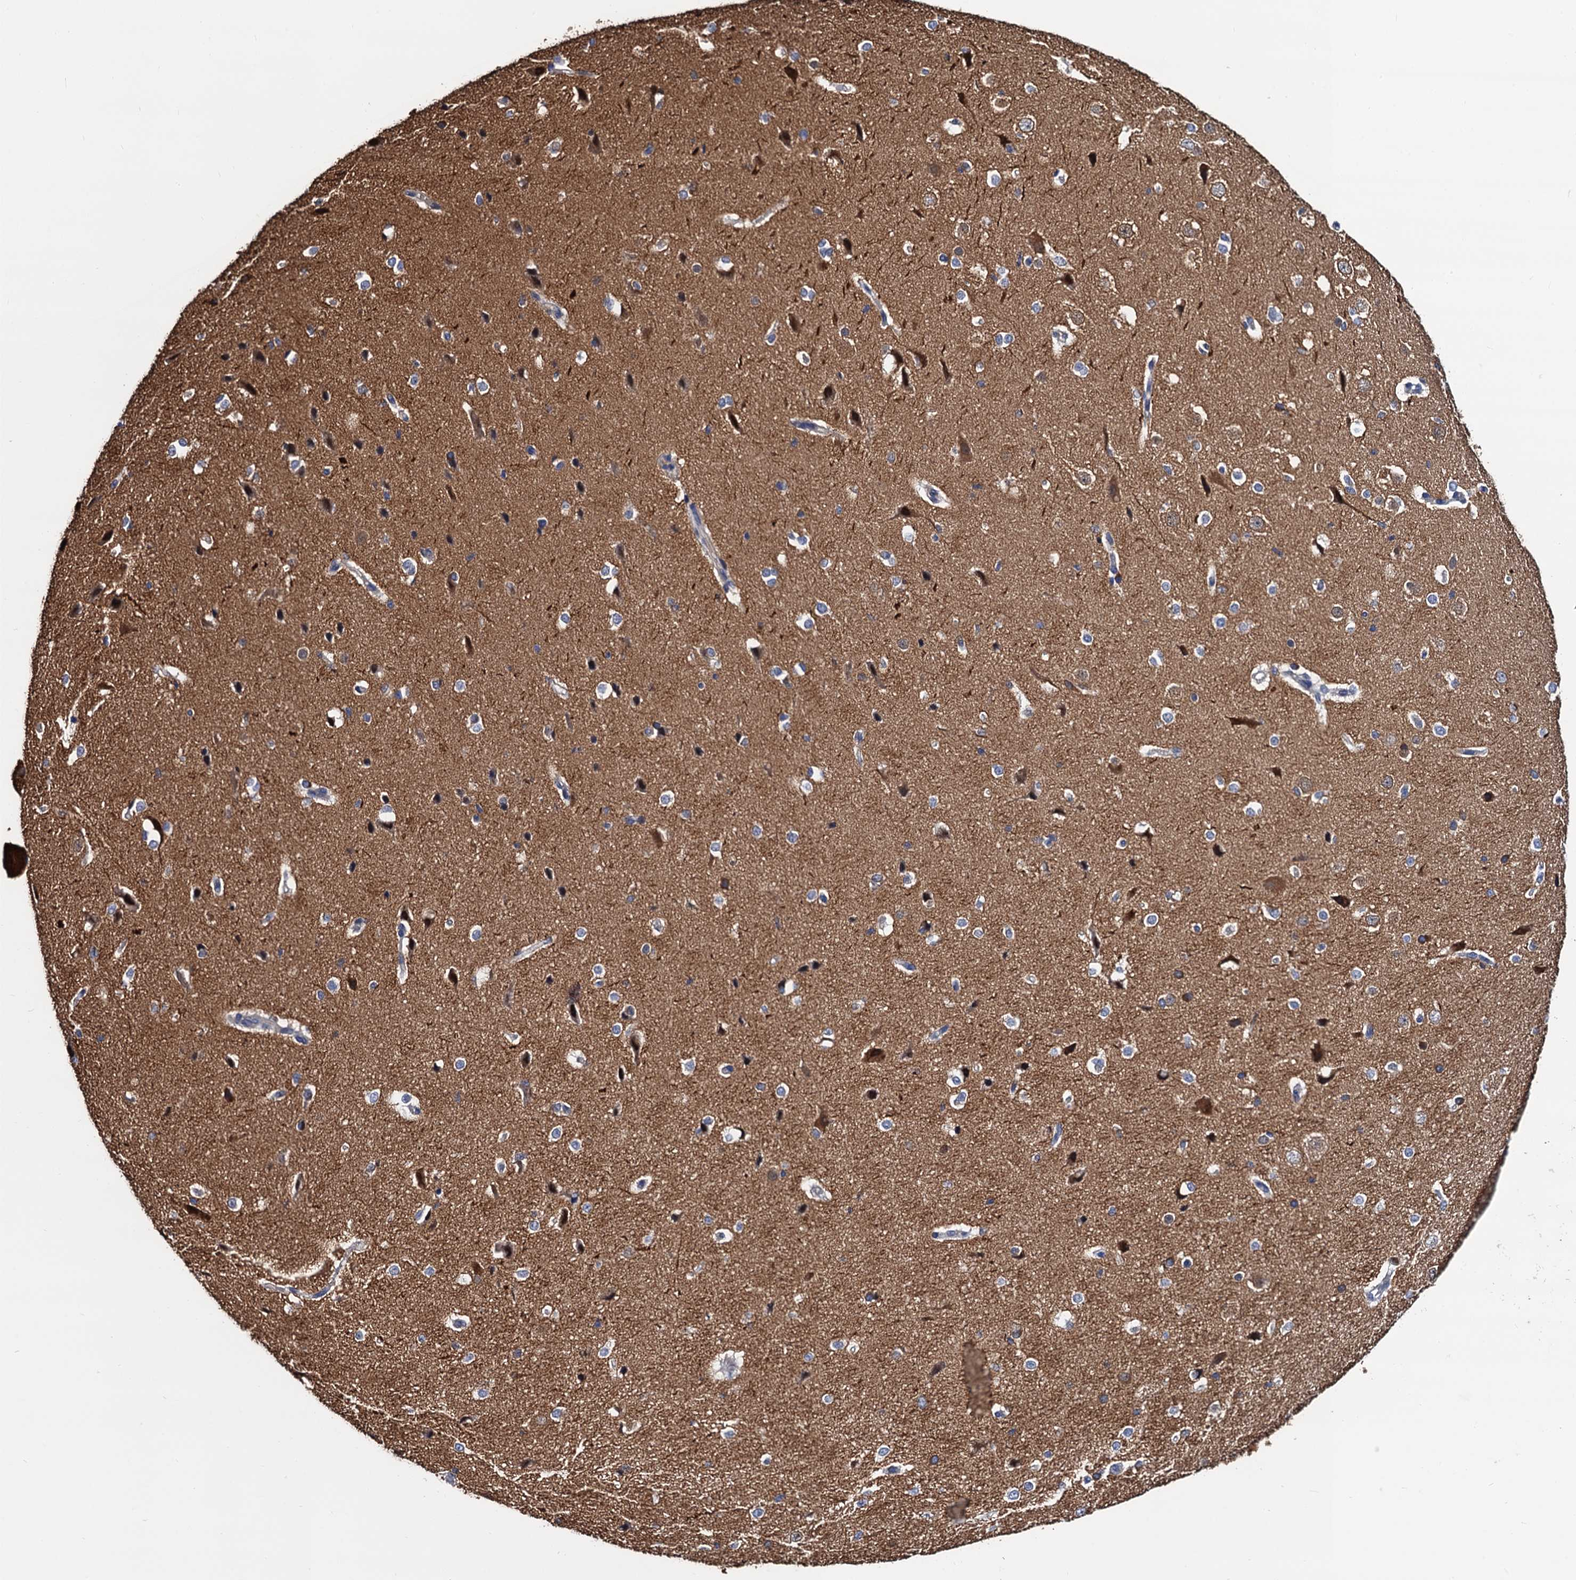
{"staining": {"intensity": "negative", "quantity": "none", "location": "none"}, "tissue": "cerebral cortex", "cell_type": "Endothelial cells", "image_type": "normal", "snomed": [{"axis": "morphology", "description": "Normal tissue, NOS"}, {"axis": "morphology", "description": "Developmental malformation"}, {"axis": "topography", "description": "Cerebral cortex"}], "caption": "Immunohistochemistry of unremarkable human cerebral cortex demonstrates no staining in endothelial cells. (DAB (3,3'-diaminobenzidine) immunohistochemistry (IHC) visualized using brightfield microscopy, high magnification).", "gene": "ZDHHC18", "patient": {"sex": "female", "age": 30}}